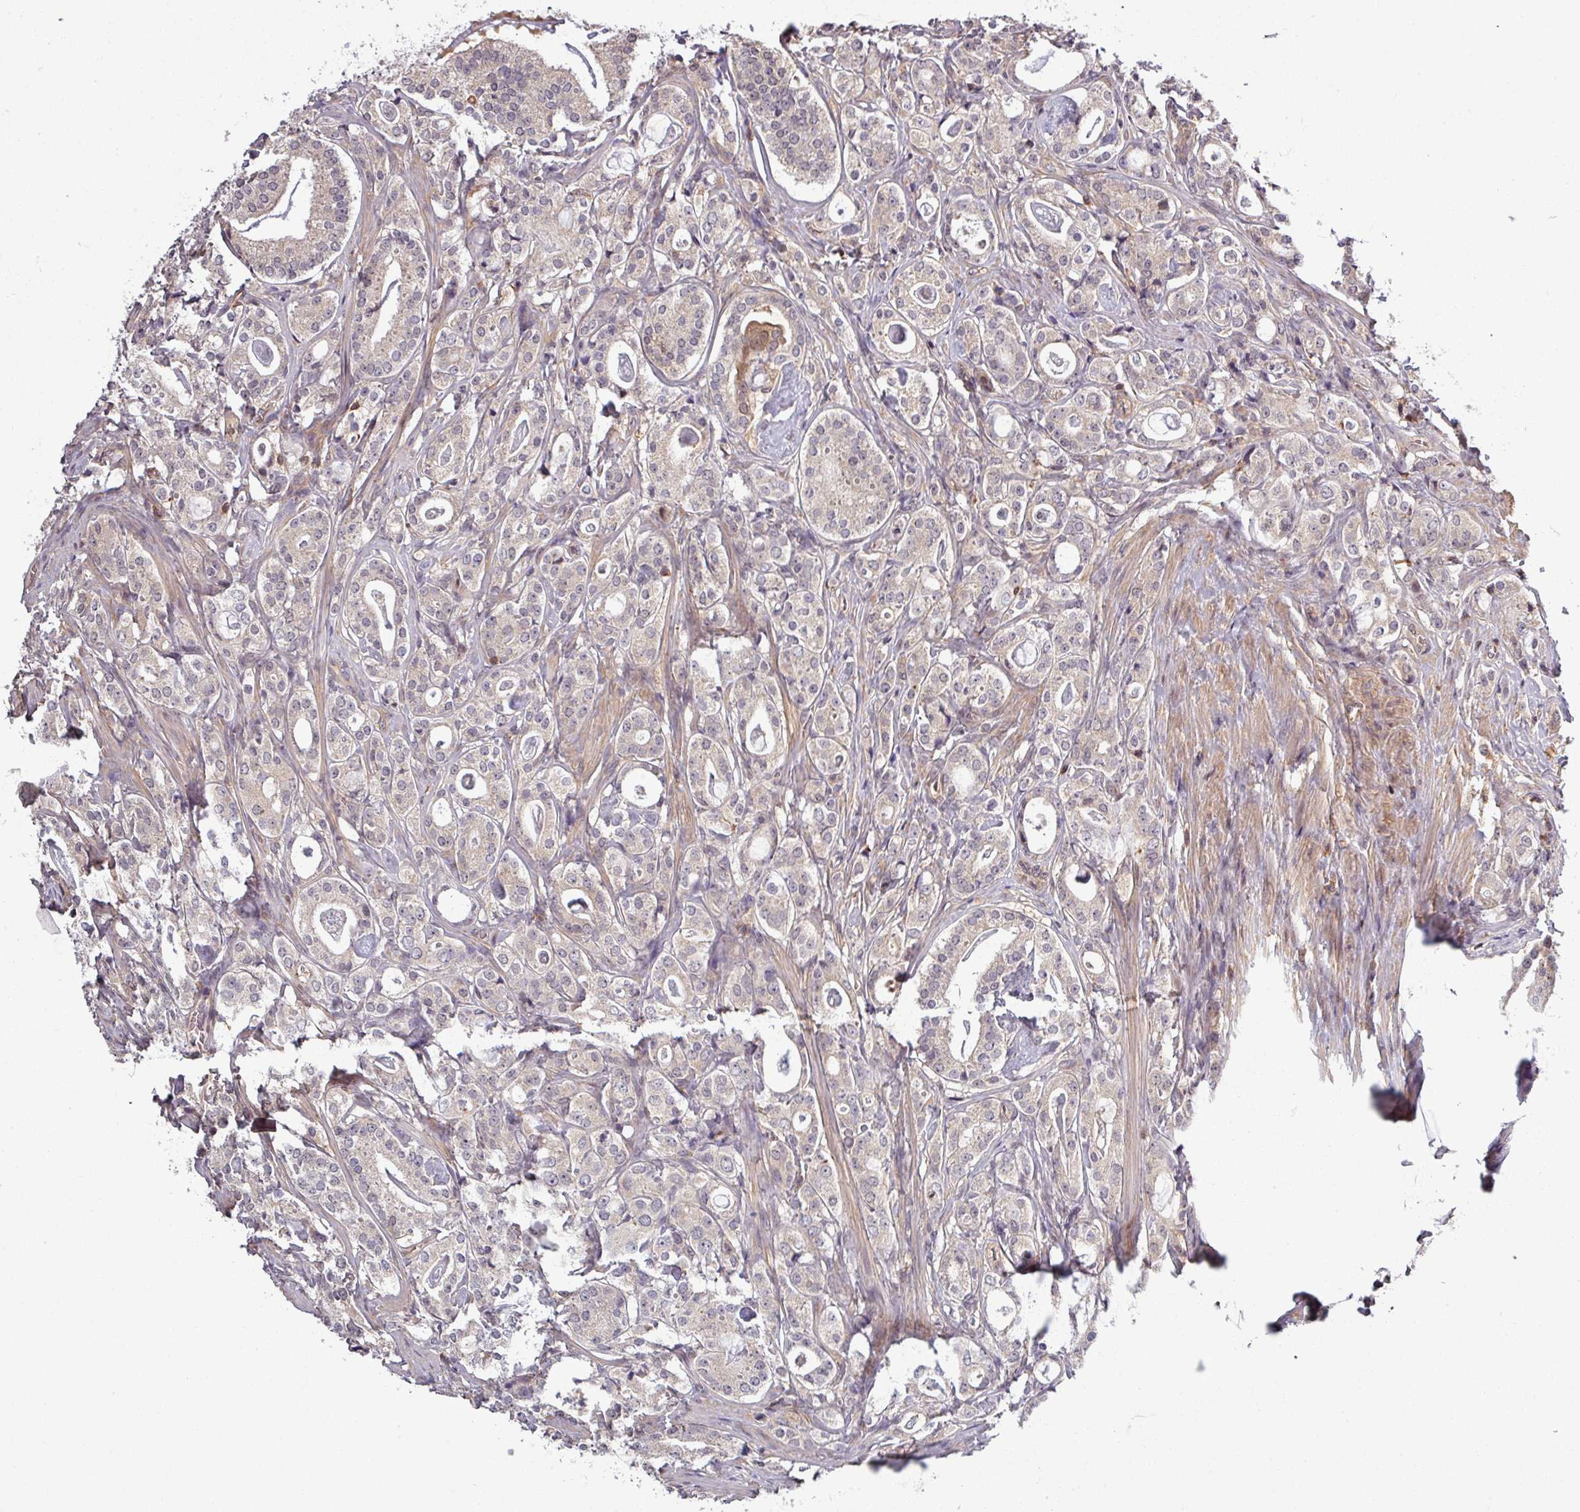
{"staining": {"intensity": "negative", "quantity": "none", "location": "none"}, "tissue": "prostate cancer", "cell_type": "Tumor cells", "image_type": "cancer", "snomed": [{"axis": "morphology", "description": "Adenocarcinoma, High grade"}, {"axis": "topography", "description": "Prostate"}], "caption": "Immunohistochemistry of adenocarcinoma (high-grade) (prostate) shows no expression in tumor cells. (Brightfield microscopy of DAB (3,3'-diaminobenzidine) immunohistochemistry at high magnification).", "gene": "TUSC3", "patient": {"sex": "male", "age": 63}}